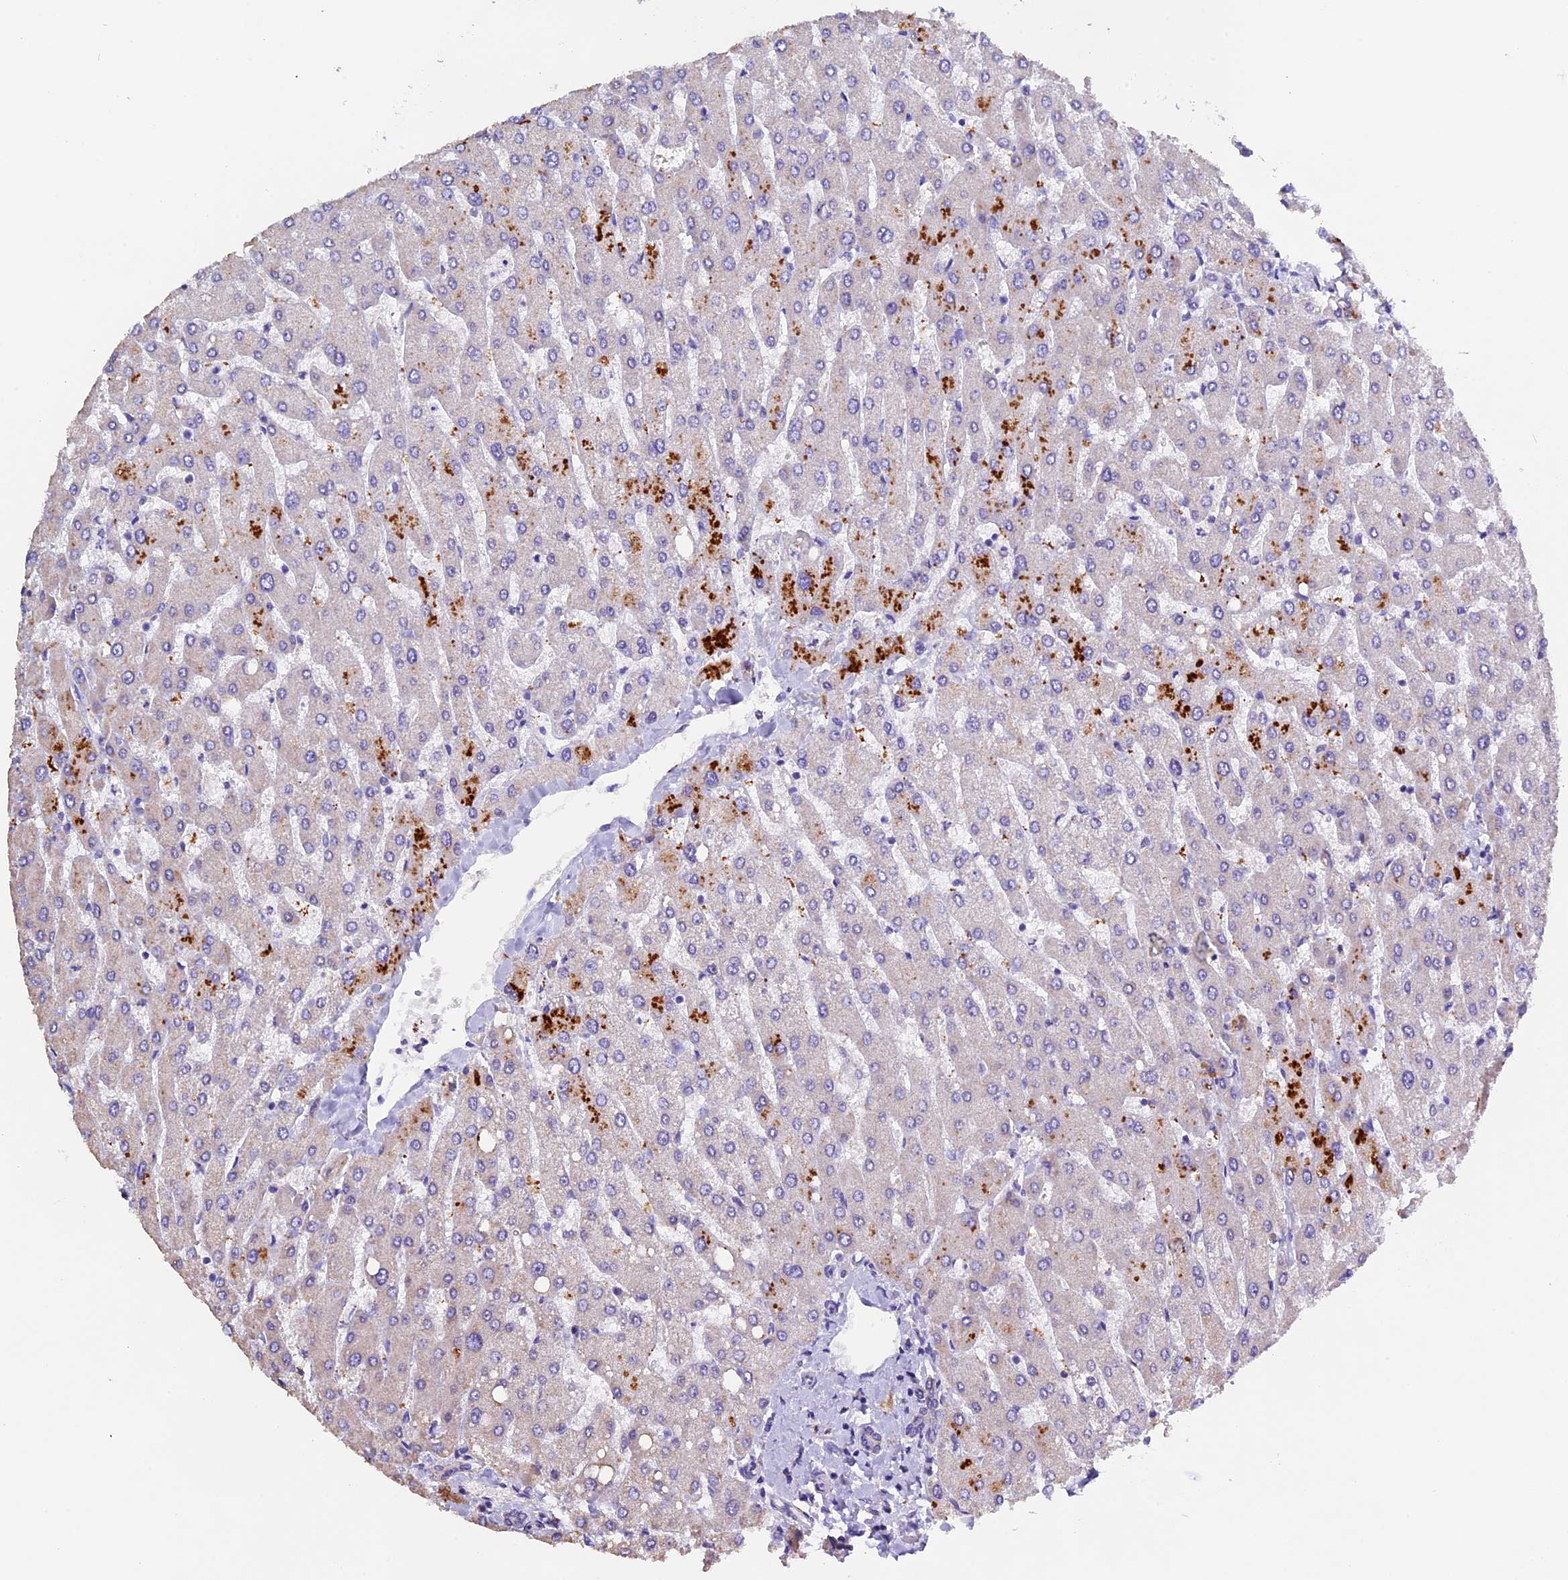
{"staining": {"intensity": "moderate", "quantity": "<25%", "location": "cytoplasmic/membranous"}, "tissue": "liver", "cell_type": "Cholangiocytes", "image_type": "normal", "snomed": [{"axis": "morphology", "description": "Normal tissue, NOS"}, {"axis": "topography", "description": "Liver"}], "caption": "Immunohistochemical staining of unremarkable liver shows moderate cytoplasmic/membranous protein positivity in approximately <25% of cholangiocytes.", "gene": "FBXW9", "patient": {"sex": "male", "age": 55}}